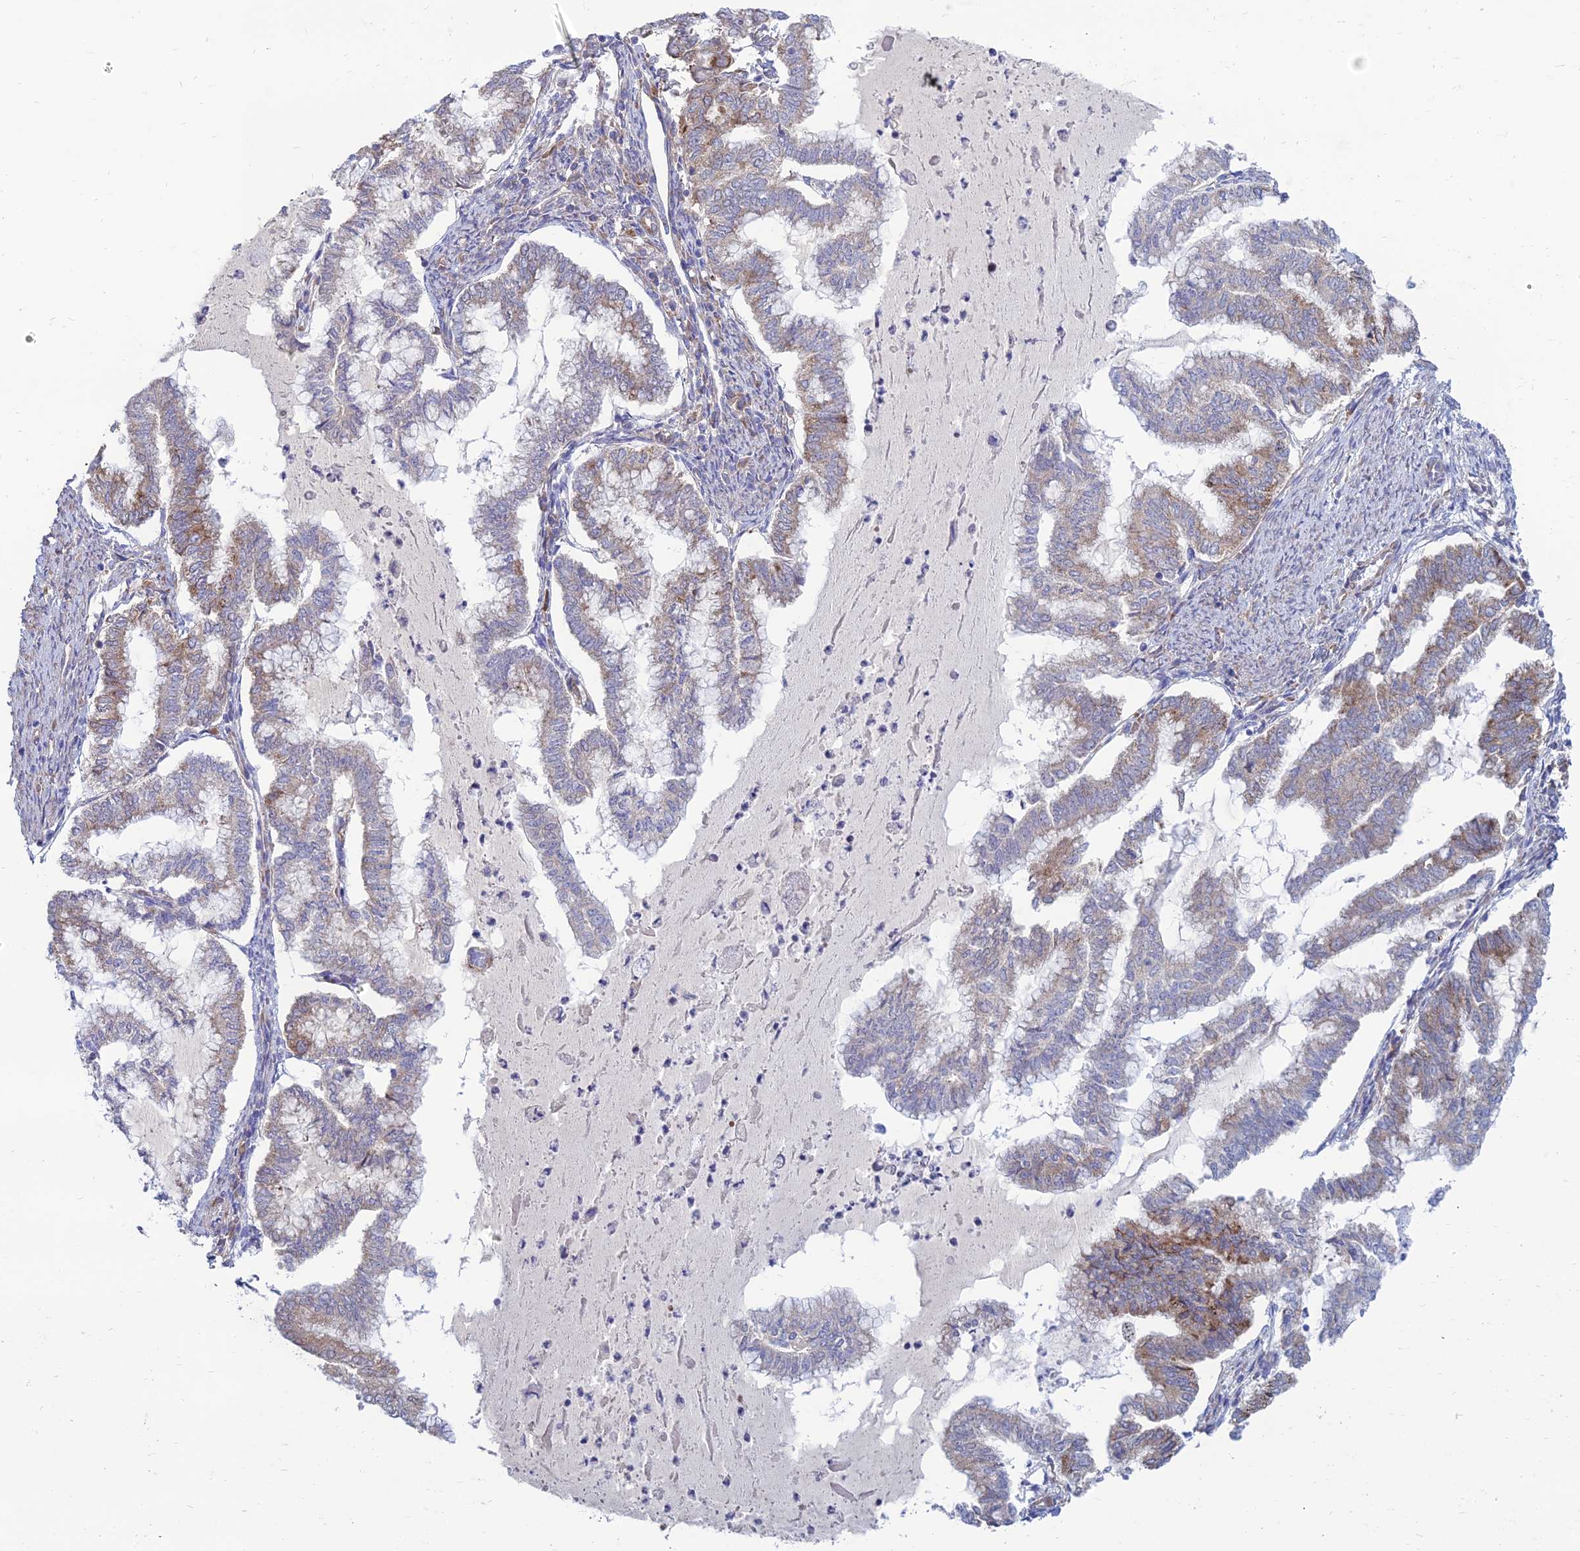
{"staining": {"intensity": "moderate", "quantity": "25%-75%", "location": "cytoplasmic/membranous"}, "tissue": "endometrial cancer", "cell_type": "Tumor cells", "image_type": "cancer", "snomed": [{"axis": "morphology", "description": "Adenocarcinoma, NOS"}, {"axis": "topography", "description": "Endometrium"}], "caption": "An image of endometrial cancer (adenocarcinoma) stained for a protein displays moderate cytoplasmic/membranous brown staining in tumor cells.", "gene": "TXLNA", "patient": {"sex": "female", "age": 79}}